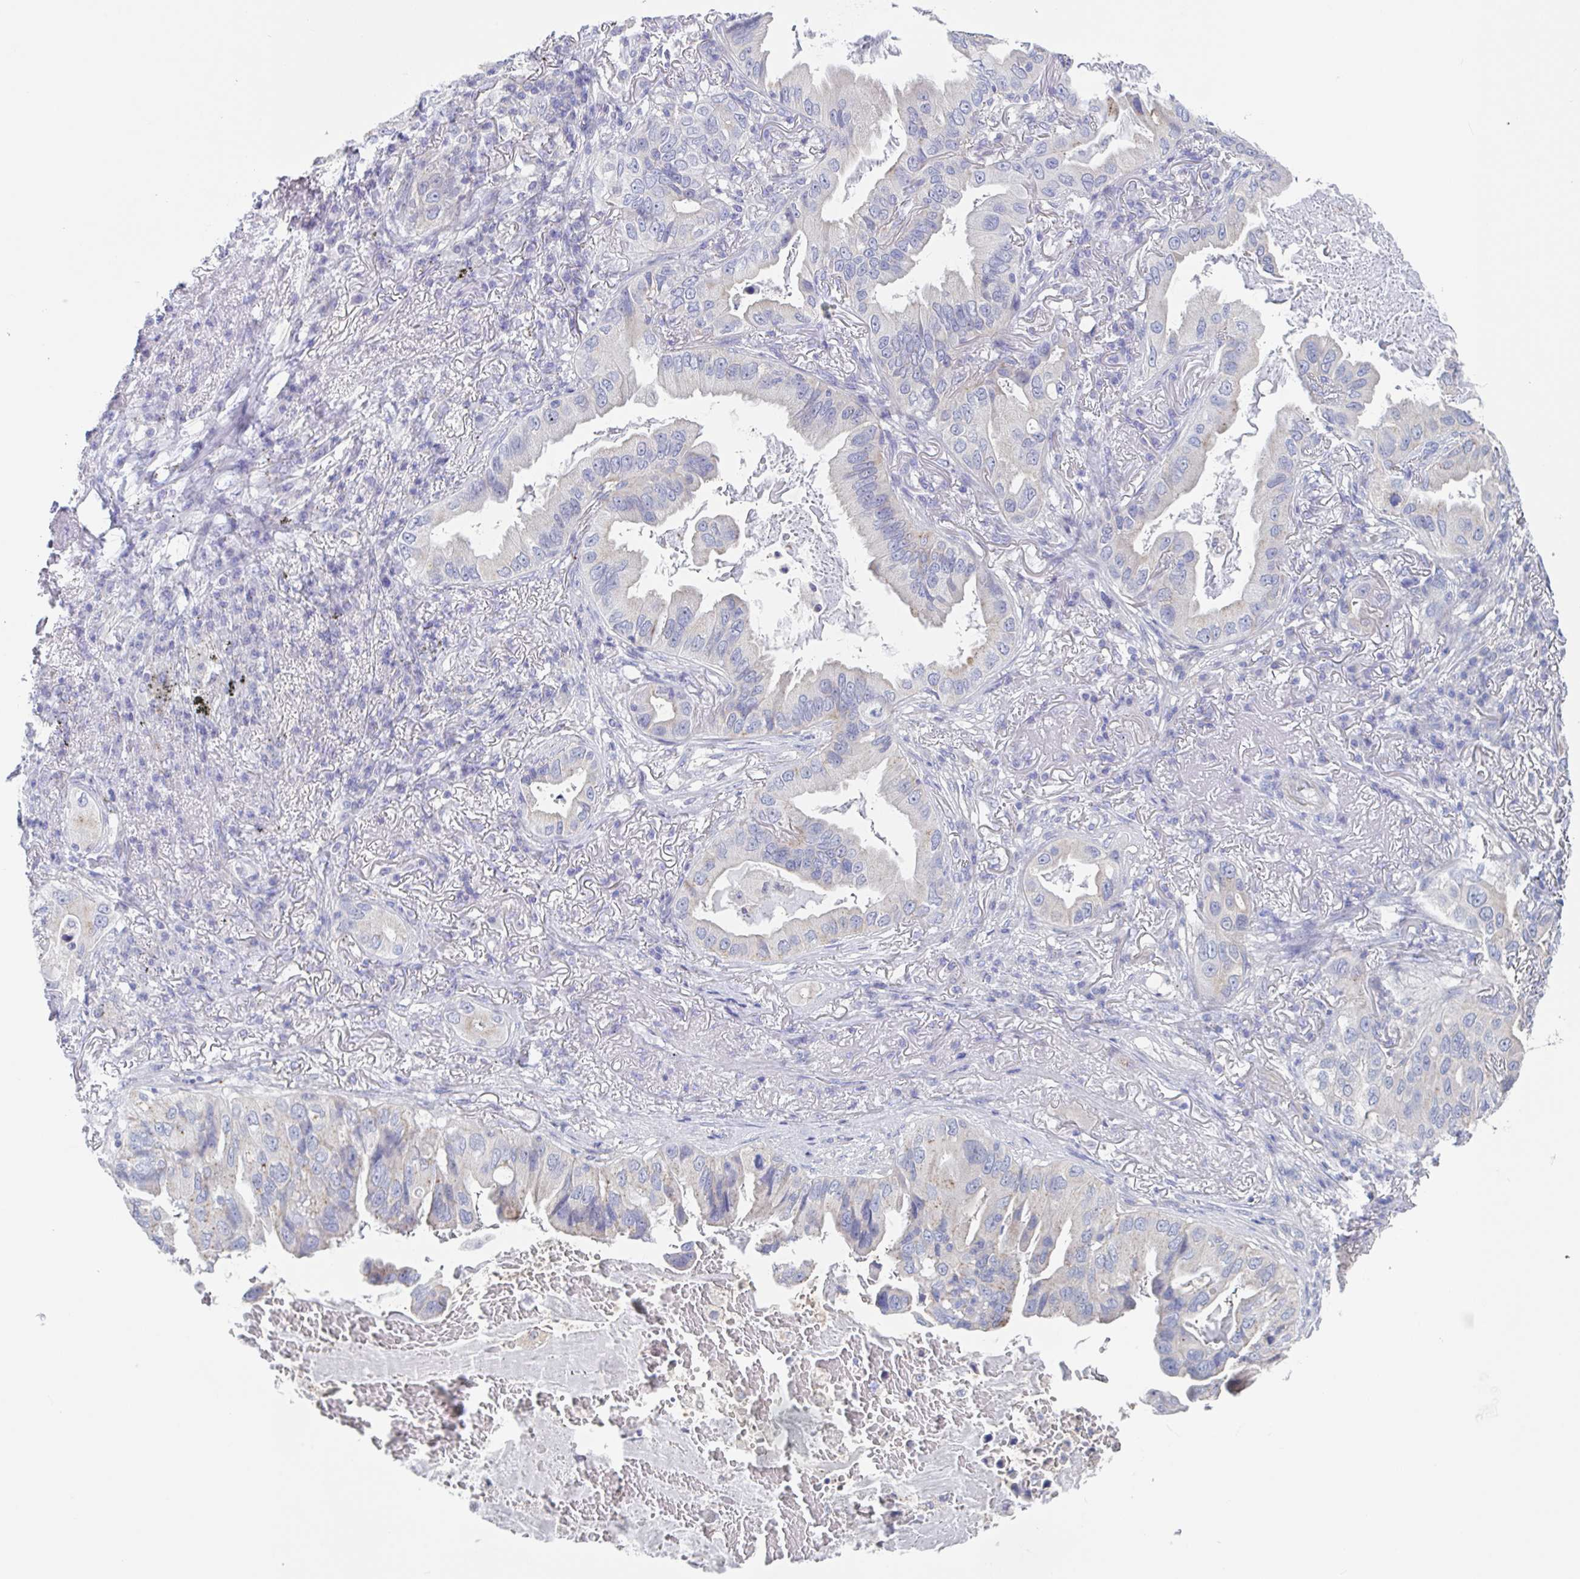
{"staining": {"intensity": "negative", "quantity": "none", "location": "none"}, "tissue": "lung cancer", "cell_type": "Tumor cells", "image_type": "cancer", "snomed": [{"axis": "morphology", "description": "Adenocarcinoma, NOS"}, {"axis": "topography", "description": "Lung"}], "caption": "The micrograph shows no staining of tumor cells in lung cancer.", "gene": "CHMP5", "patient": {"sex": "female", "age": 69}}